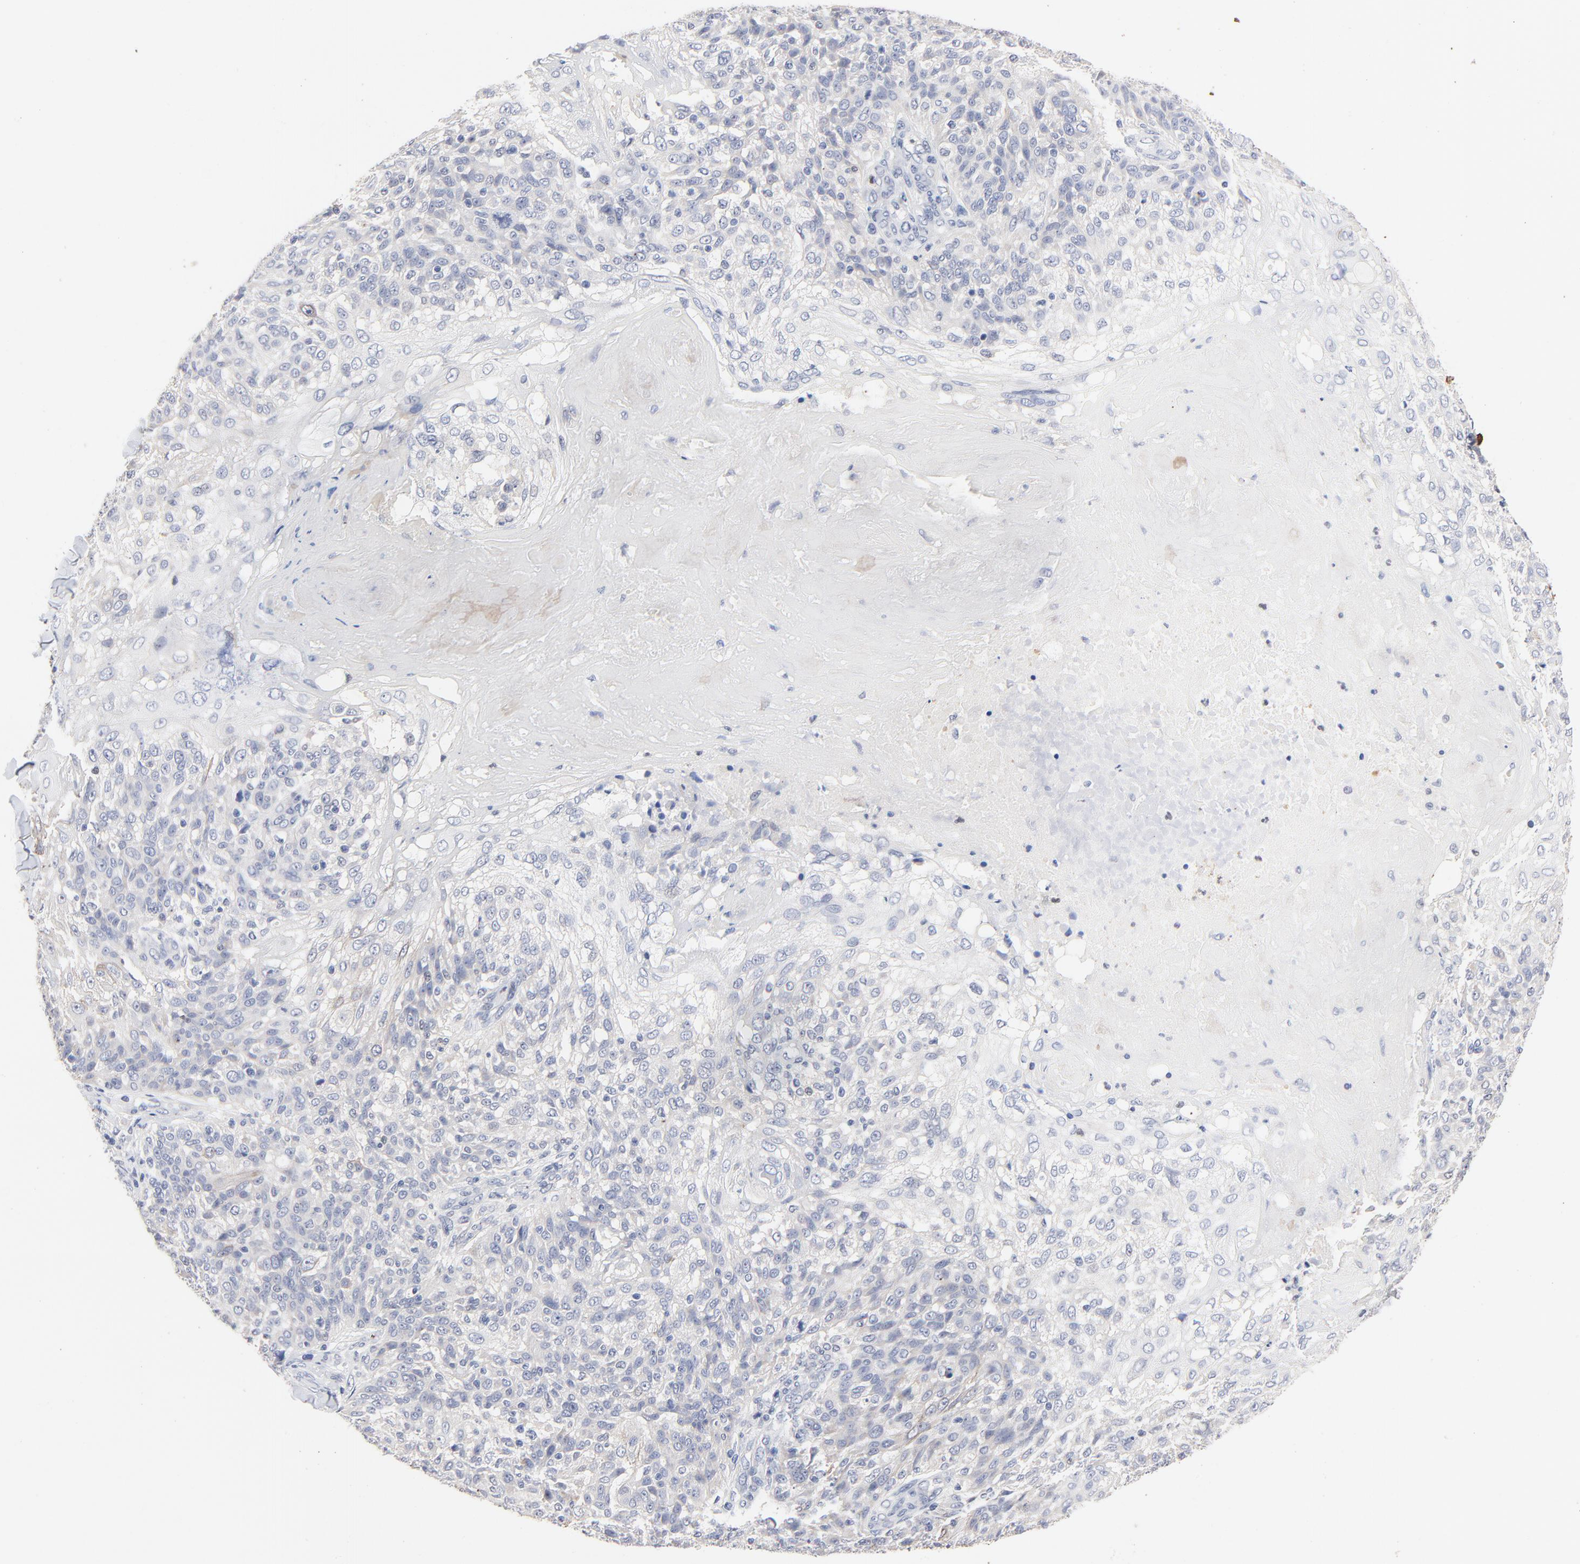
{"staining": {"intensity": "negative", "quantity": "none", "location": "none"}, "tissue": "skin cancer", "cell_type": "Tumor cells", "image_type": "cancer", "snomed": [{"axis": "morphology", "description": "Normal tissue, NOS"}, {"axis": "morphology", "description": "Squamous cell carcinoma, NOS"}, {"axis": "topography", "description": "Skin"}], "caption": "The image demonstrates no significant expression in tumor cells of skin cancer (squamous cell carcinoma).", "gene": "AADAC", "patient": {"sex": "female", "age": 83}}